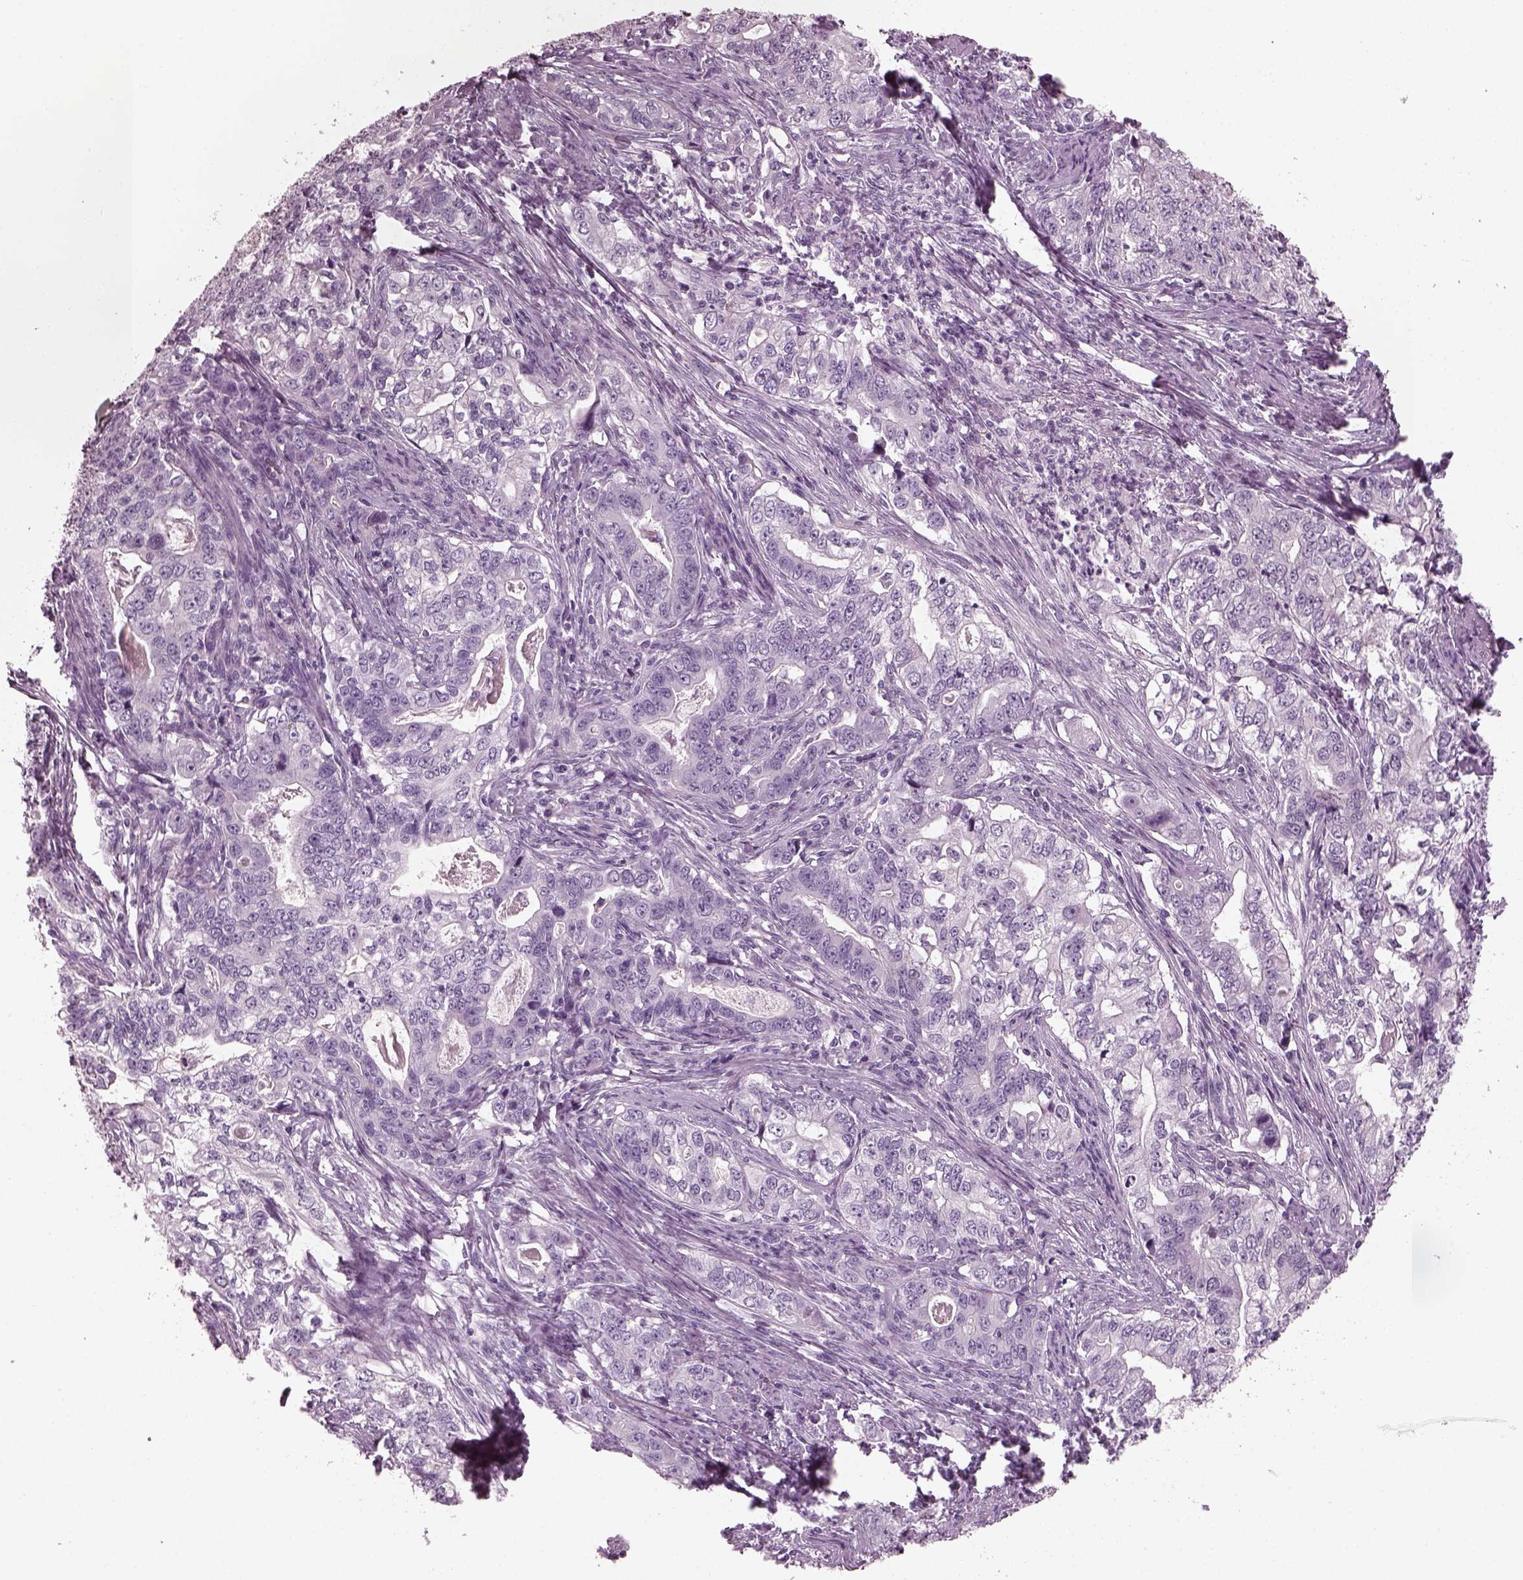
{"staining": {"intensity": "negative", "quantity": "none", "location": "none"}, "tissue": "stomach cancer", "cell_type": "Tumor cells", "image_type": "cancer", "snomed": [{"axis": "morphology", "description": "Adenocarcinoma, NOS"}, {"axis": "topography", "description": "Stomach, lower"}], "caption": "Photomicrograph shows no significant protein expression in tumor cells of adenocarcinoma (stomach).", "gene": "PDC", "patient": {"sex": "female", "age": 72}}